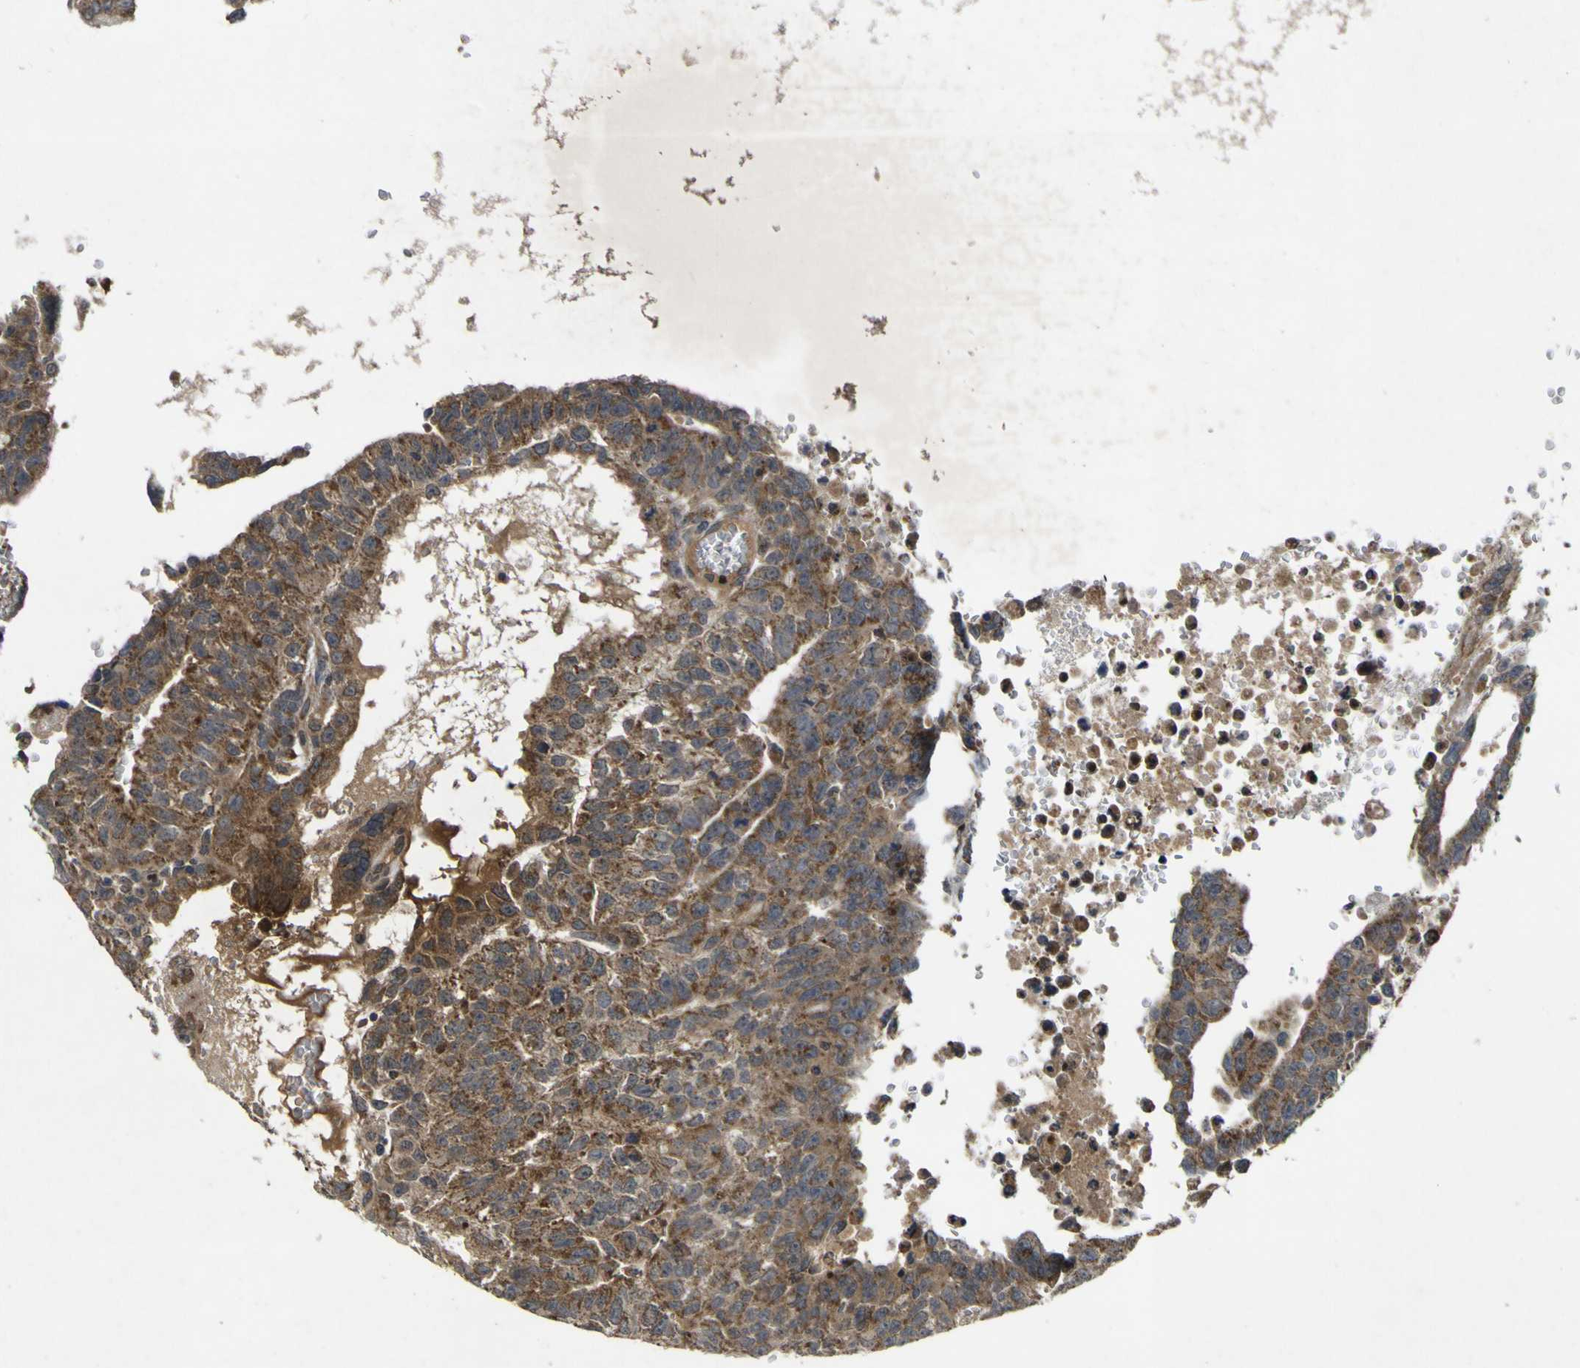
{"staining": {"intensity": "moderate", "quantity": ">75%", "location": "cytoplasmic/membranous"}, "tissue": "testis cancer", "cell_type": "Tumor cells", "image_type": "cancer", "snomed": [{"axis": "morphology", "description": "Seminoma, NOS"}, {"axis": "morphology", "description": "Carcinoma, Embryonal, NOS"}, {"axis": "topography", "description": "Testis"}], "caption": "Immunohistochemical staining of testis cancer (embryonal carcinoma) displays medium levels of moderate cytoplasmic/membranous staining in about >75% of tumor cells. (DAB = brown stain, brightfield microscopy at high magnification).", "gene": "IRAK2", "patient": {"sex": "male", "age": 52}}